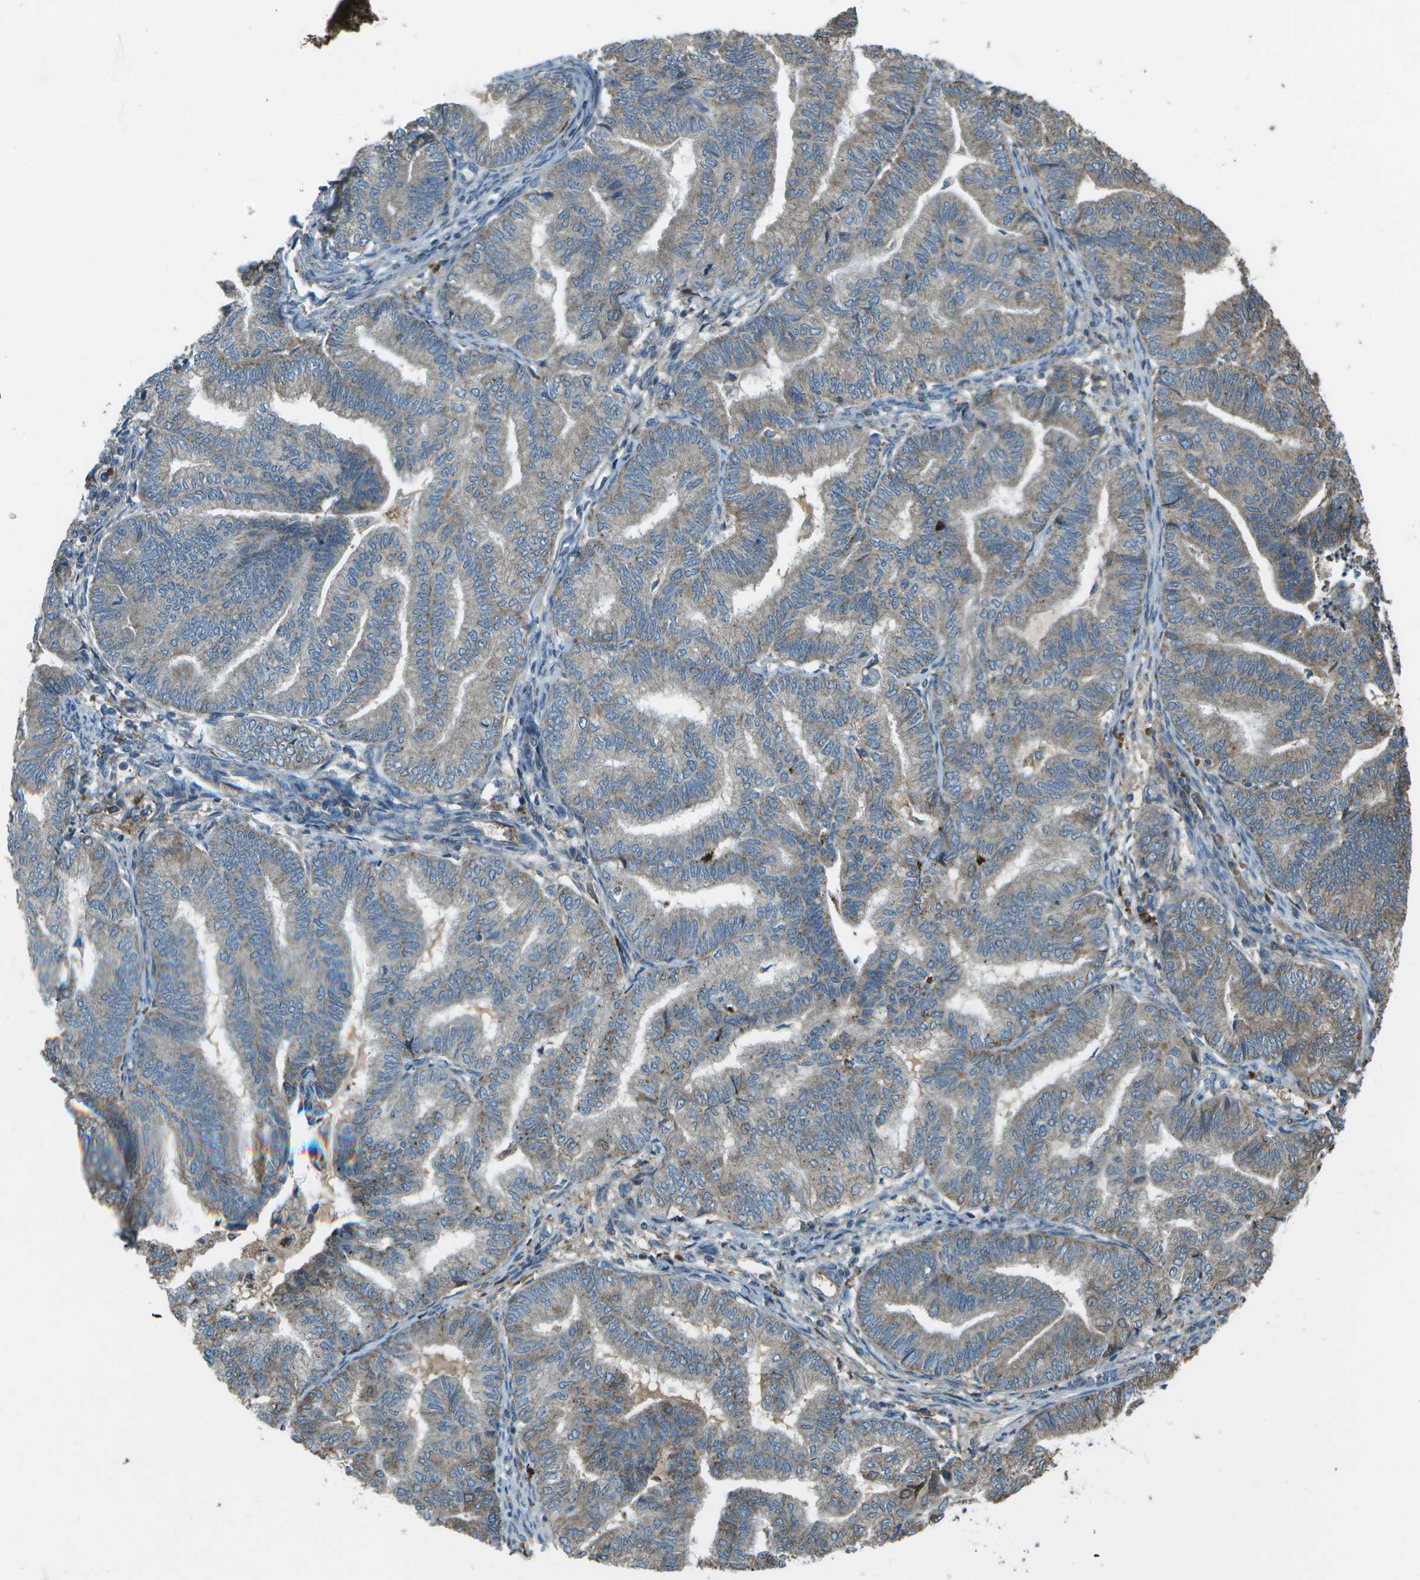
{"staining": {"intensity": "moderate", "quantity": "<25%", "location": "cytoplasmic/membranous"}, "tissue": "endometrial cancer", "cell_type": "Tumor cells", "image_type": "cancer", "snomed": [{"axis": "morphology", "description": "Adenocarcinoma, NOS"}, {"axis": "topography", "description": "Endometrium"}], "caption": "Protein analysis of endometrial cancer tissue reveals moderate cytoplasmic/membranous expression in approximately <25% of tumor cells. The protein is stained brown, and the nuclei are stained in blue (DAB IHC with brightfield microscopy, high magnification).", "gene": "PXYLP1", "patient": {"sex": "female", "age": 79}}